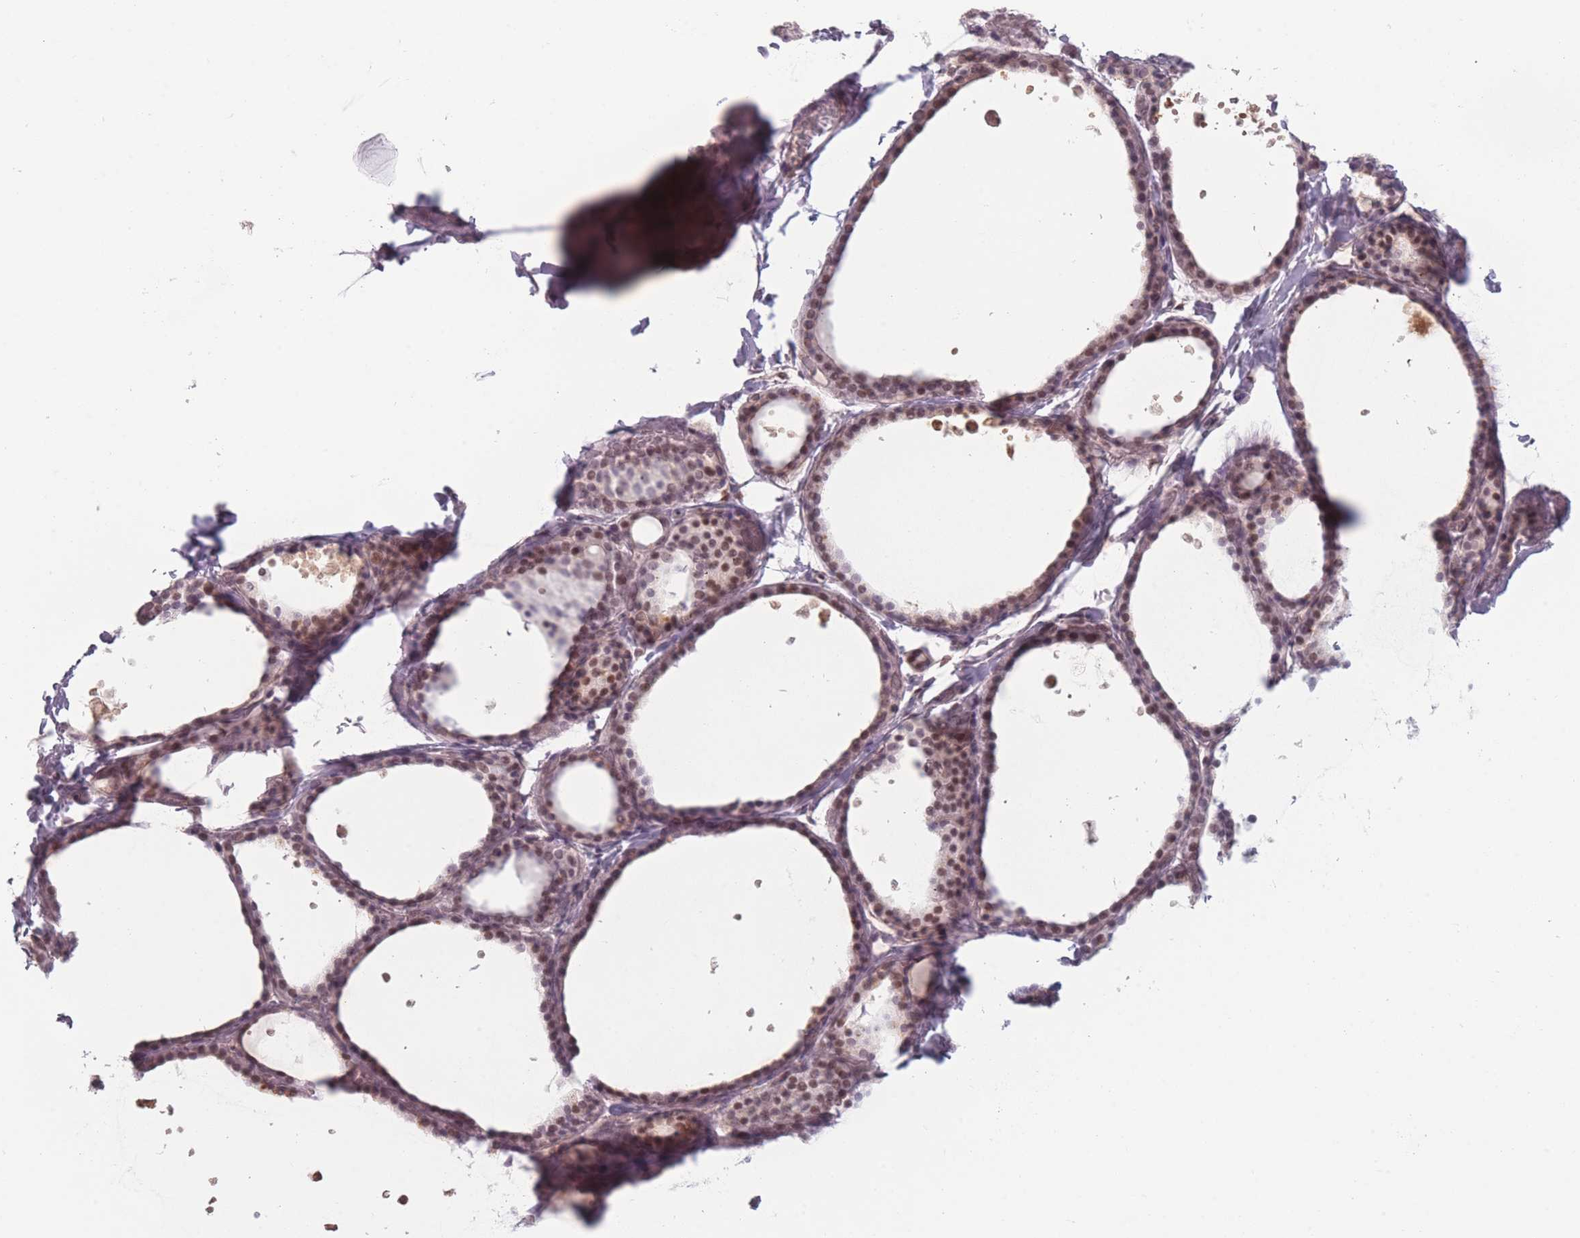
{"staining": {"intensity": "moderate", "quantity": "25%-75%", "location": "nuclear"}, "tissue": "thyroid gland", "cell_type": "Glandular cells", "image_type": "normal", "snomed": [{"axis": "morphology", "description": "Normal tissue, NOS"}, {"axis": "topography", "description": "Thyroid gland"}], "caption": "Glandular cells show moderate nuclear staining in approximately 25%-75% of cells in benign thyroid gland. (brown staining indicates protein expression, while blue staining denotes nuclei).", "gene": "OR10C1", "patient": {"sex": "female", "age": 44}}